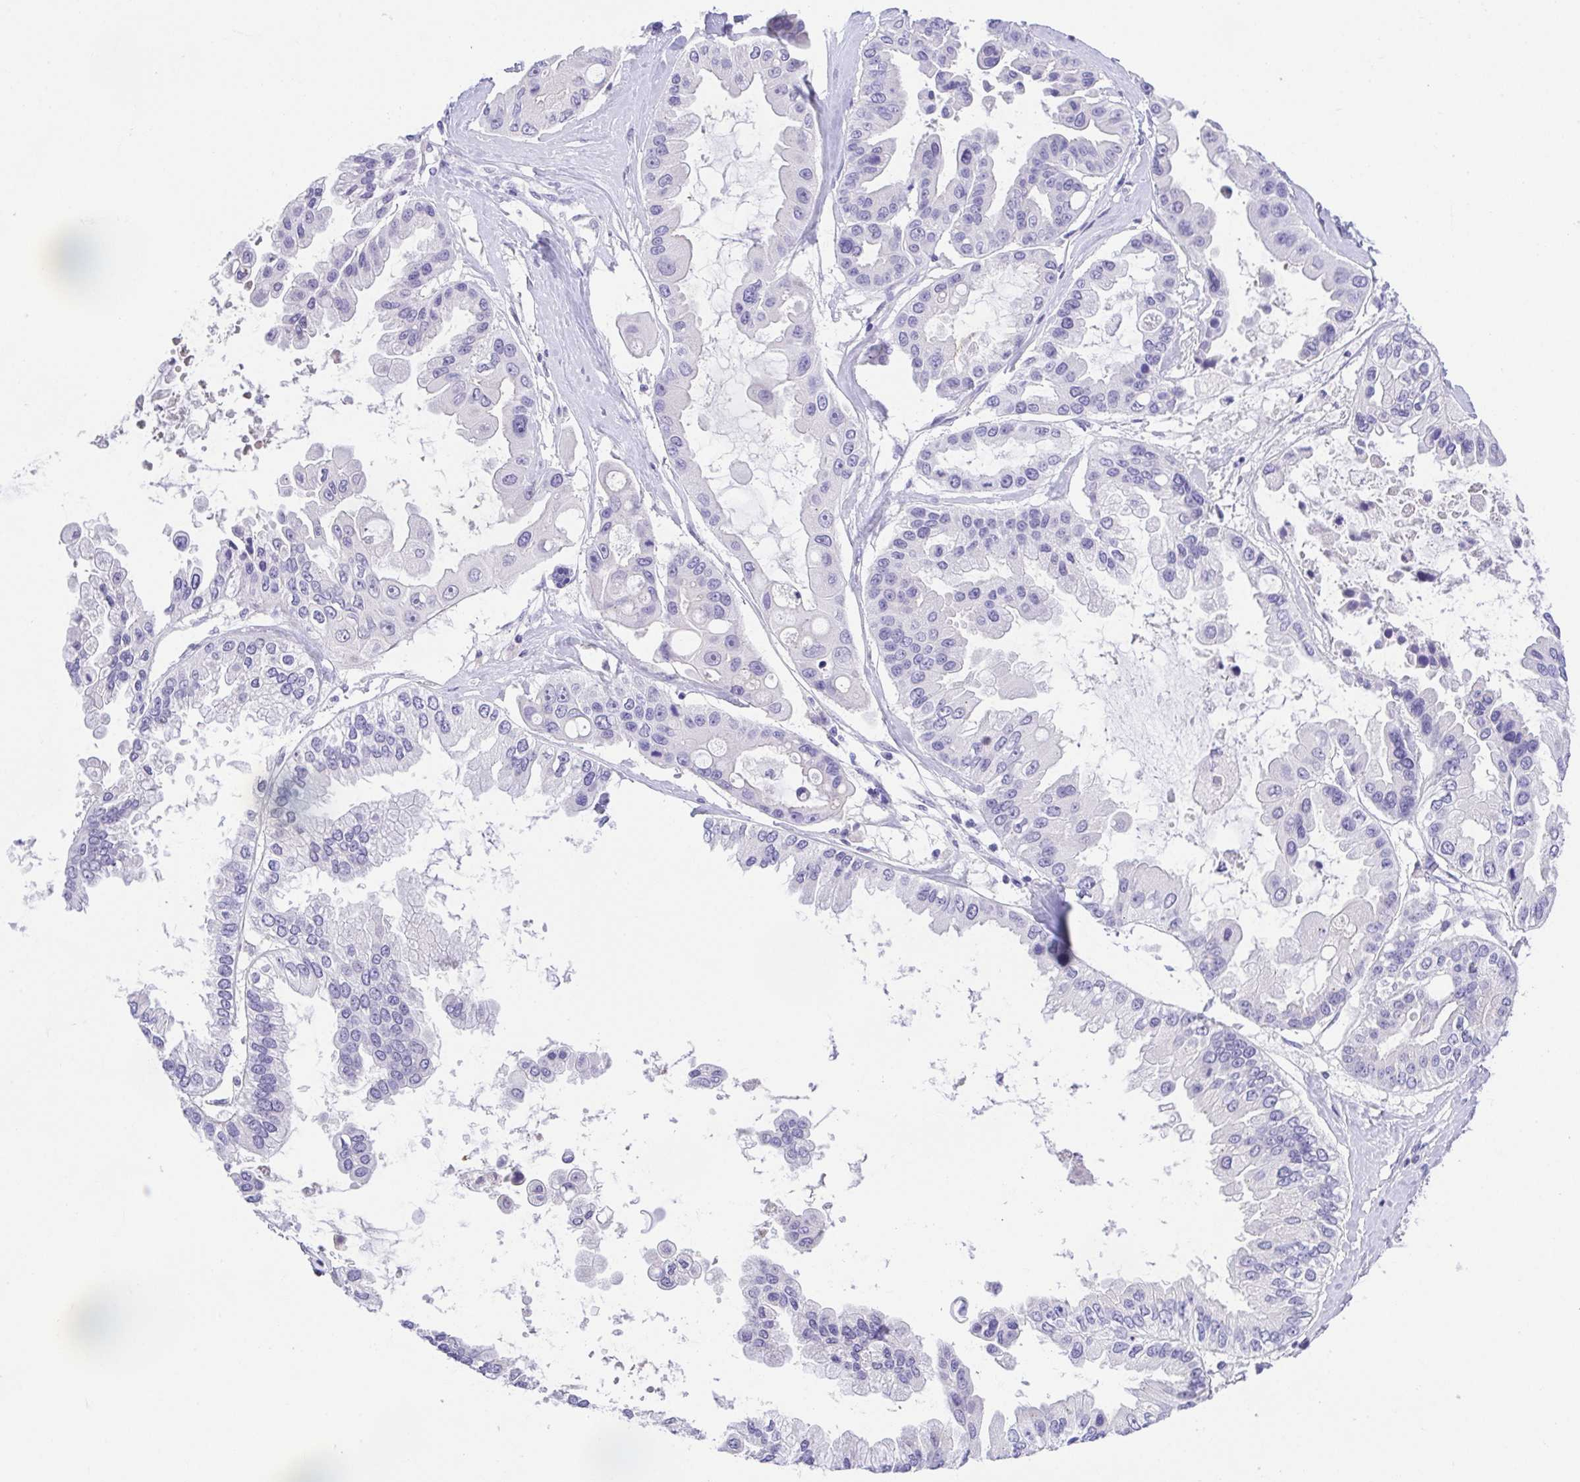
{"staining": {"intensity": "negative", "quantity": "none", "location": "none"}, "tissue": "ovarian cancer", "cell_type": "Tumor cells", "image_type": "cancer", "snomed": [{"axis": "morphology", "description": "Cystadenocarcinoma, serous, NOS"}, {"axis": "topography", "description": "Ovary"}], "caption": "This is an IHC image of ovarian cancer (serous cystadenocarcinoma). There is no expression in tumor cells.", "gene": "SPATA4", "patient": {"sex": "female", "age": 56}}